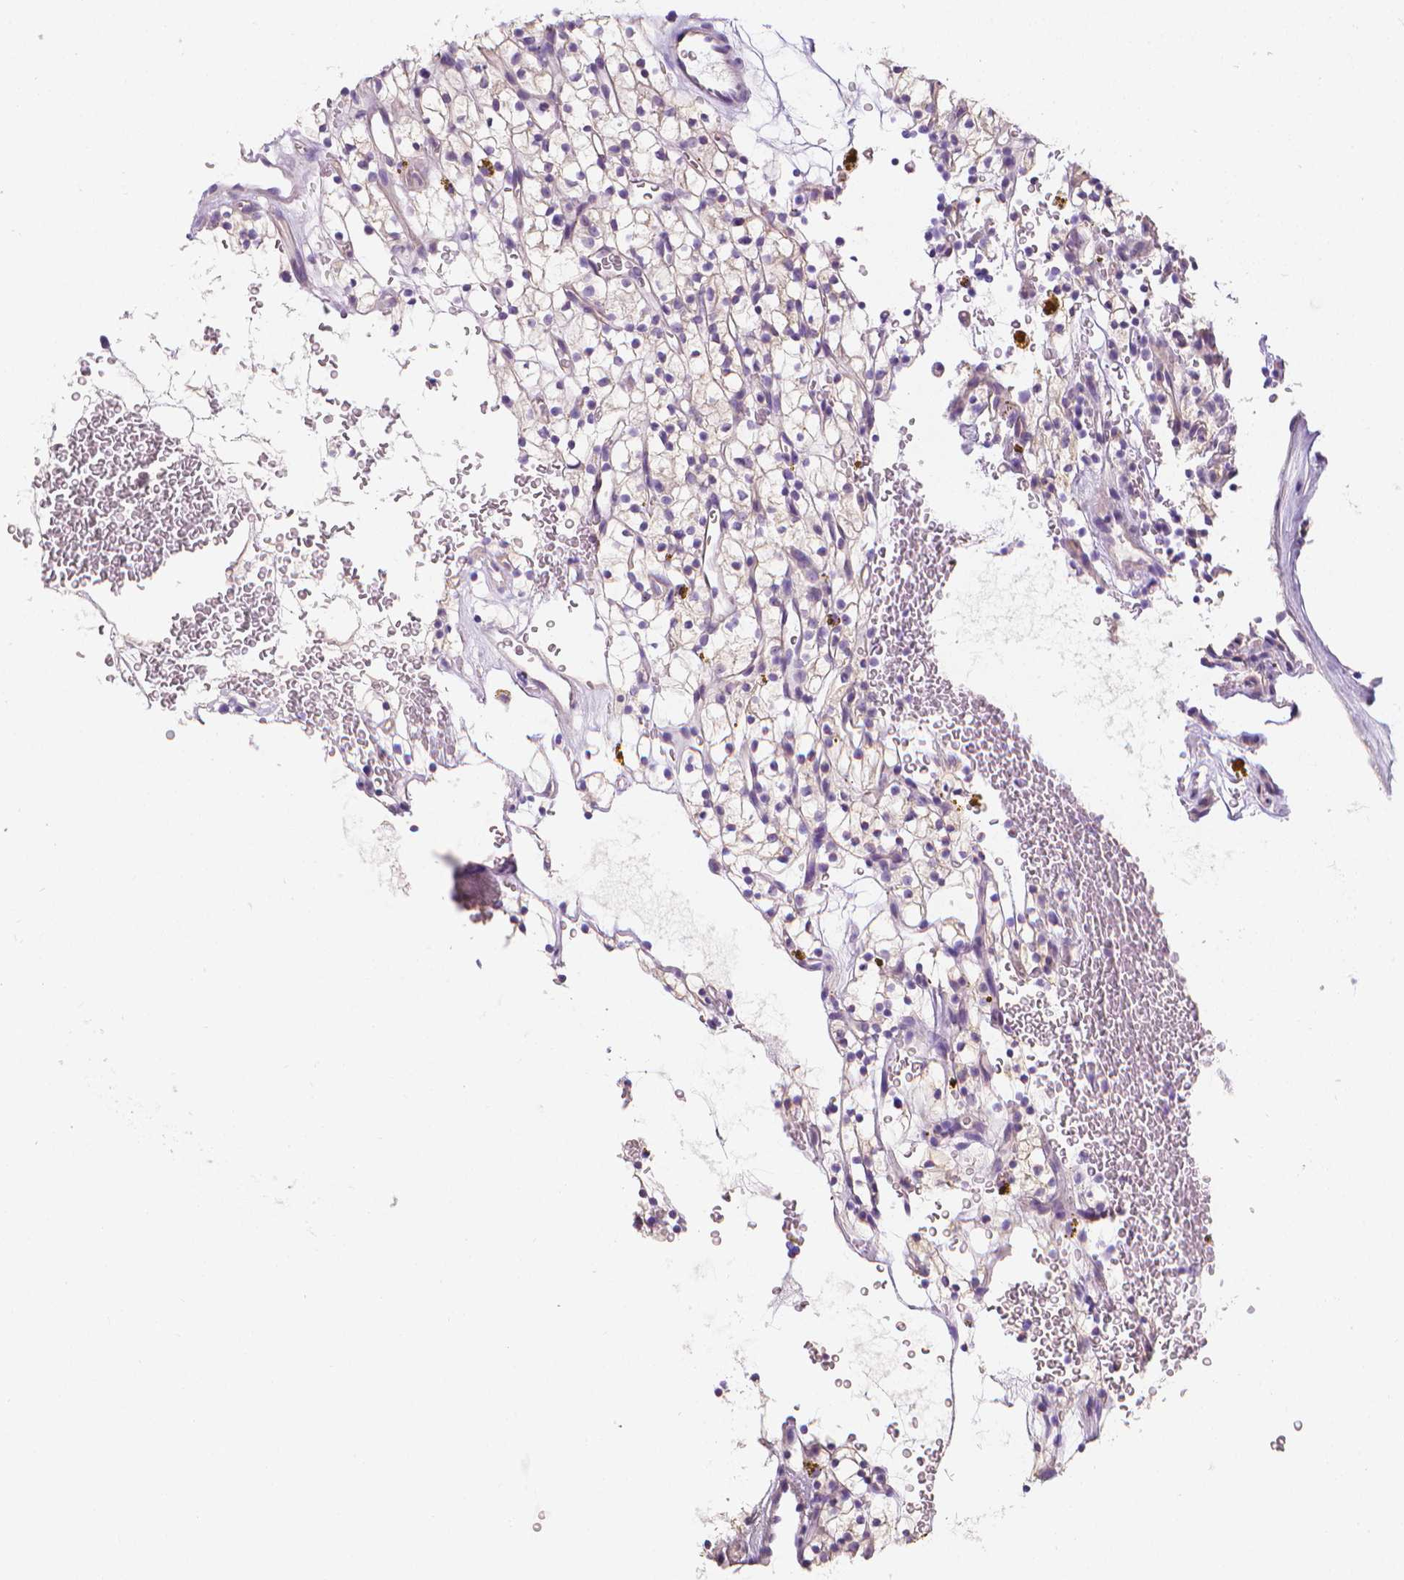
{"staining": {"intensity": "negative", "quantity": "none", "location": "none"}, "tissue": "renal cancer", "cell_type": "Tumor cells", "image_type": "cancer", "snomed": [{"axis": "morphology", "description": "Adenocarcinoma, NOS"}, {"axis": "topography", "description": "Kidney"}], "caption": "IHC histopathology image of human renal cancer stained for a protein (brown), which reveals no expression in tumor cells.", "gene": "FASN", "patient": {"sex": "female", "age": 64}}